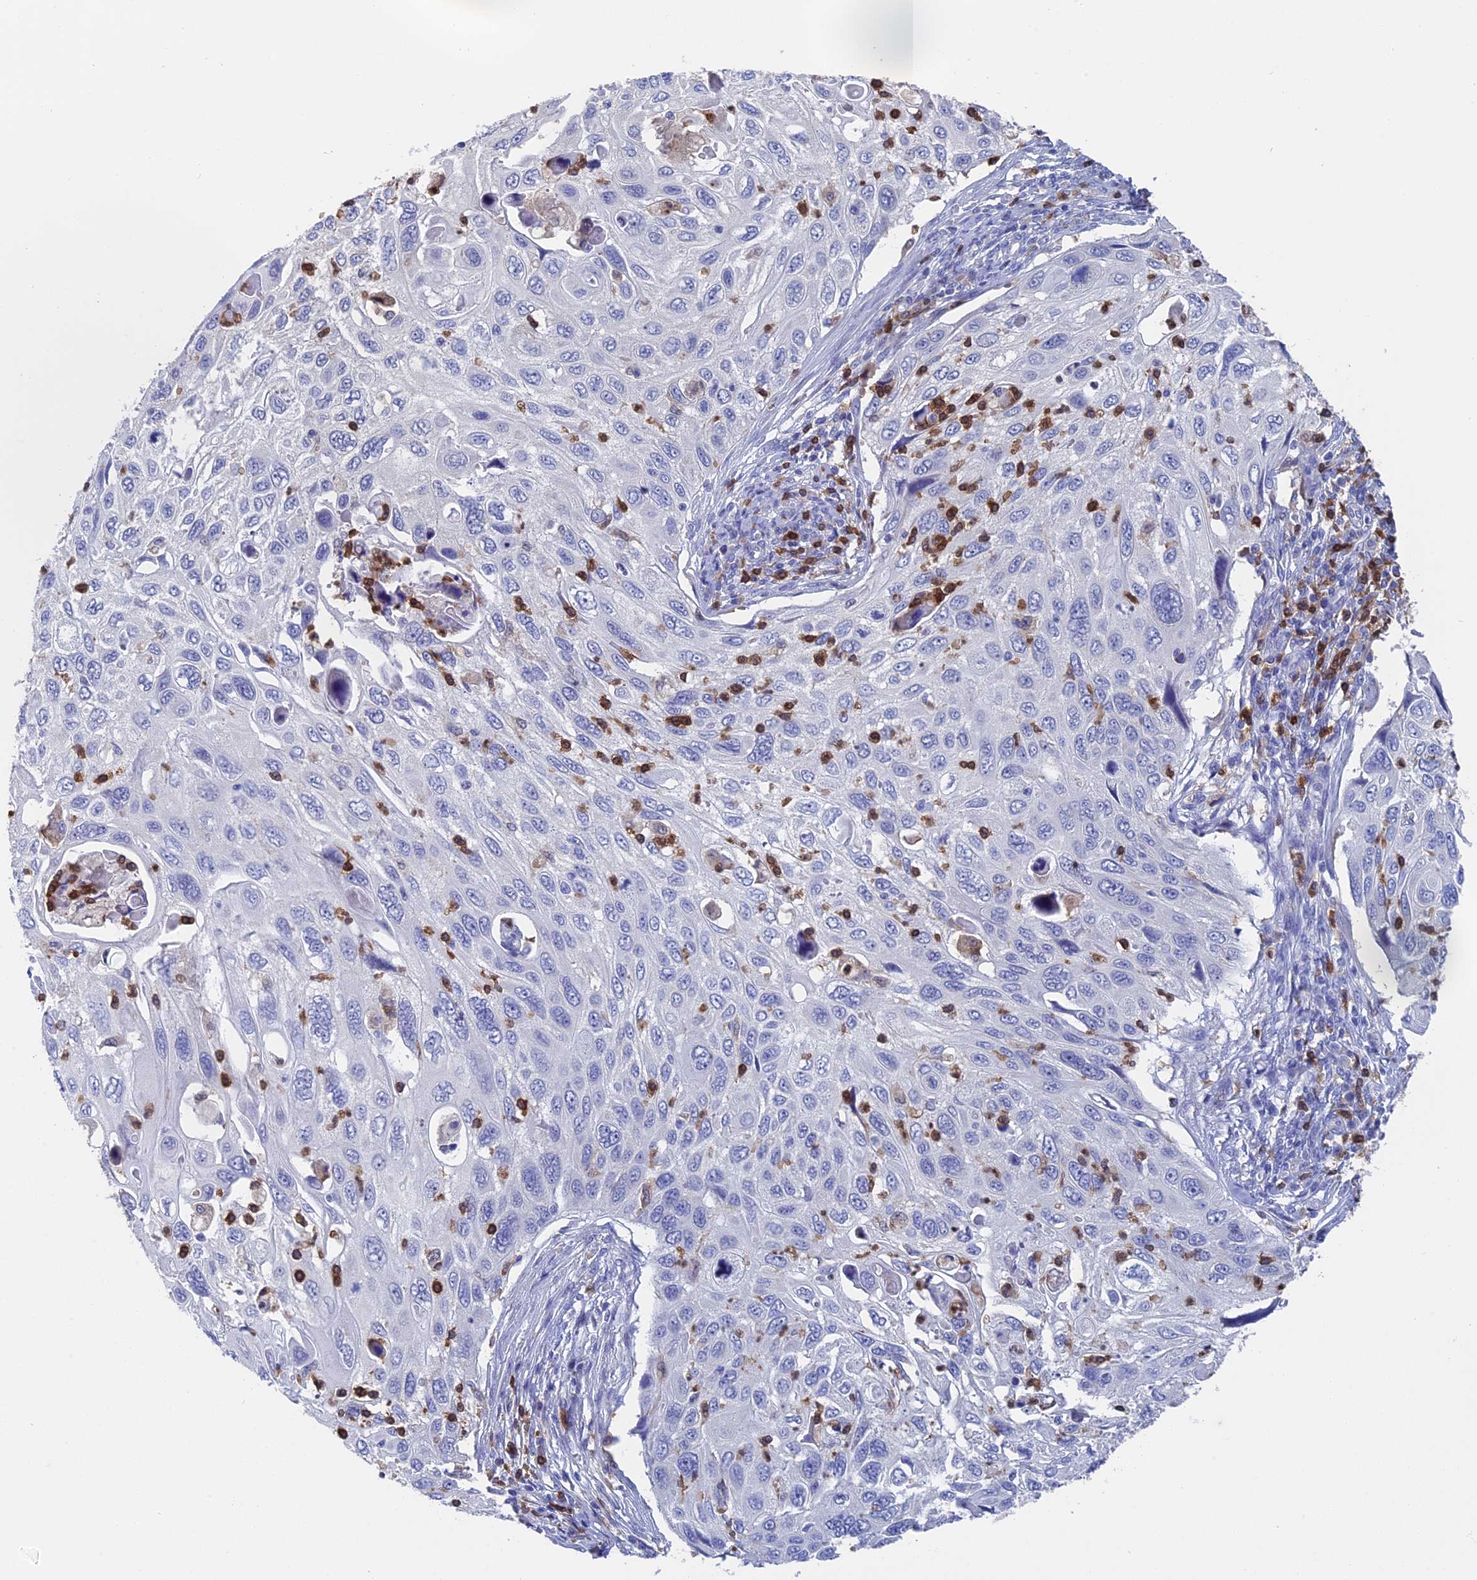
{"staining": {"intensity": "negative", "quantity": "none", "location": "none"}, "tissue": "cervical cancer", "cell_type": "Tumor cells", "image_type": "cancer", "snomed": [{"axis": "morphology", "description": "Squamous cell carcinoma, NOS"}, {"axis": "topography", "description": "Cervix"}], "caption": "High magnification brightfield microscopy of cervical squamous cell carcinoma stained with DAB (brown) and counterstained with hematoxylin (blue): tumor cells show no significant positivity.", "gene": "NCF4", "patient": {"sex": "female", "age": 70}}